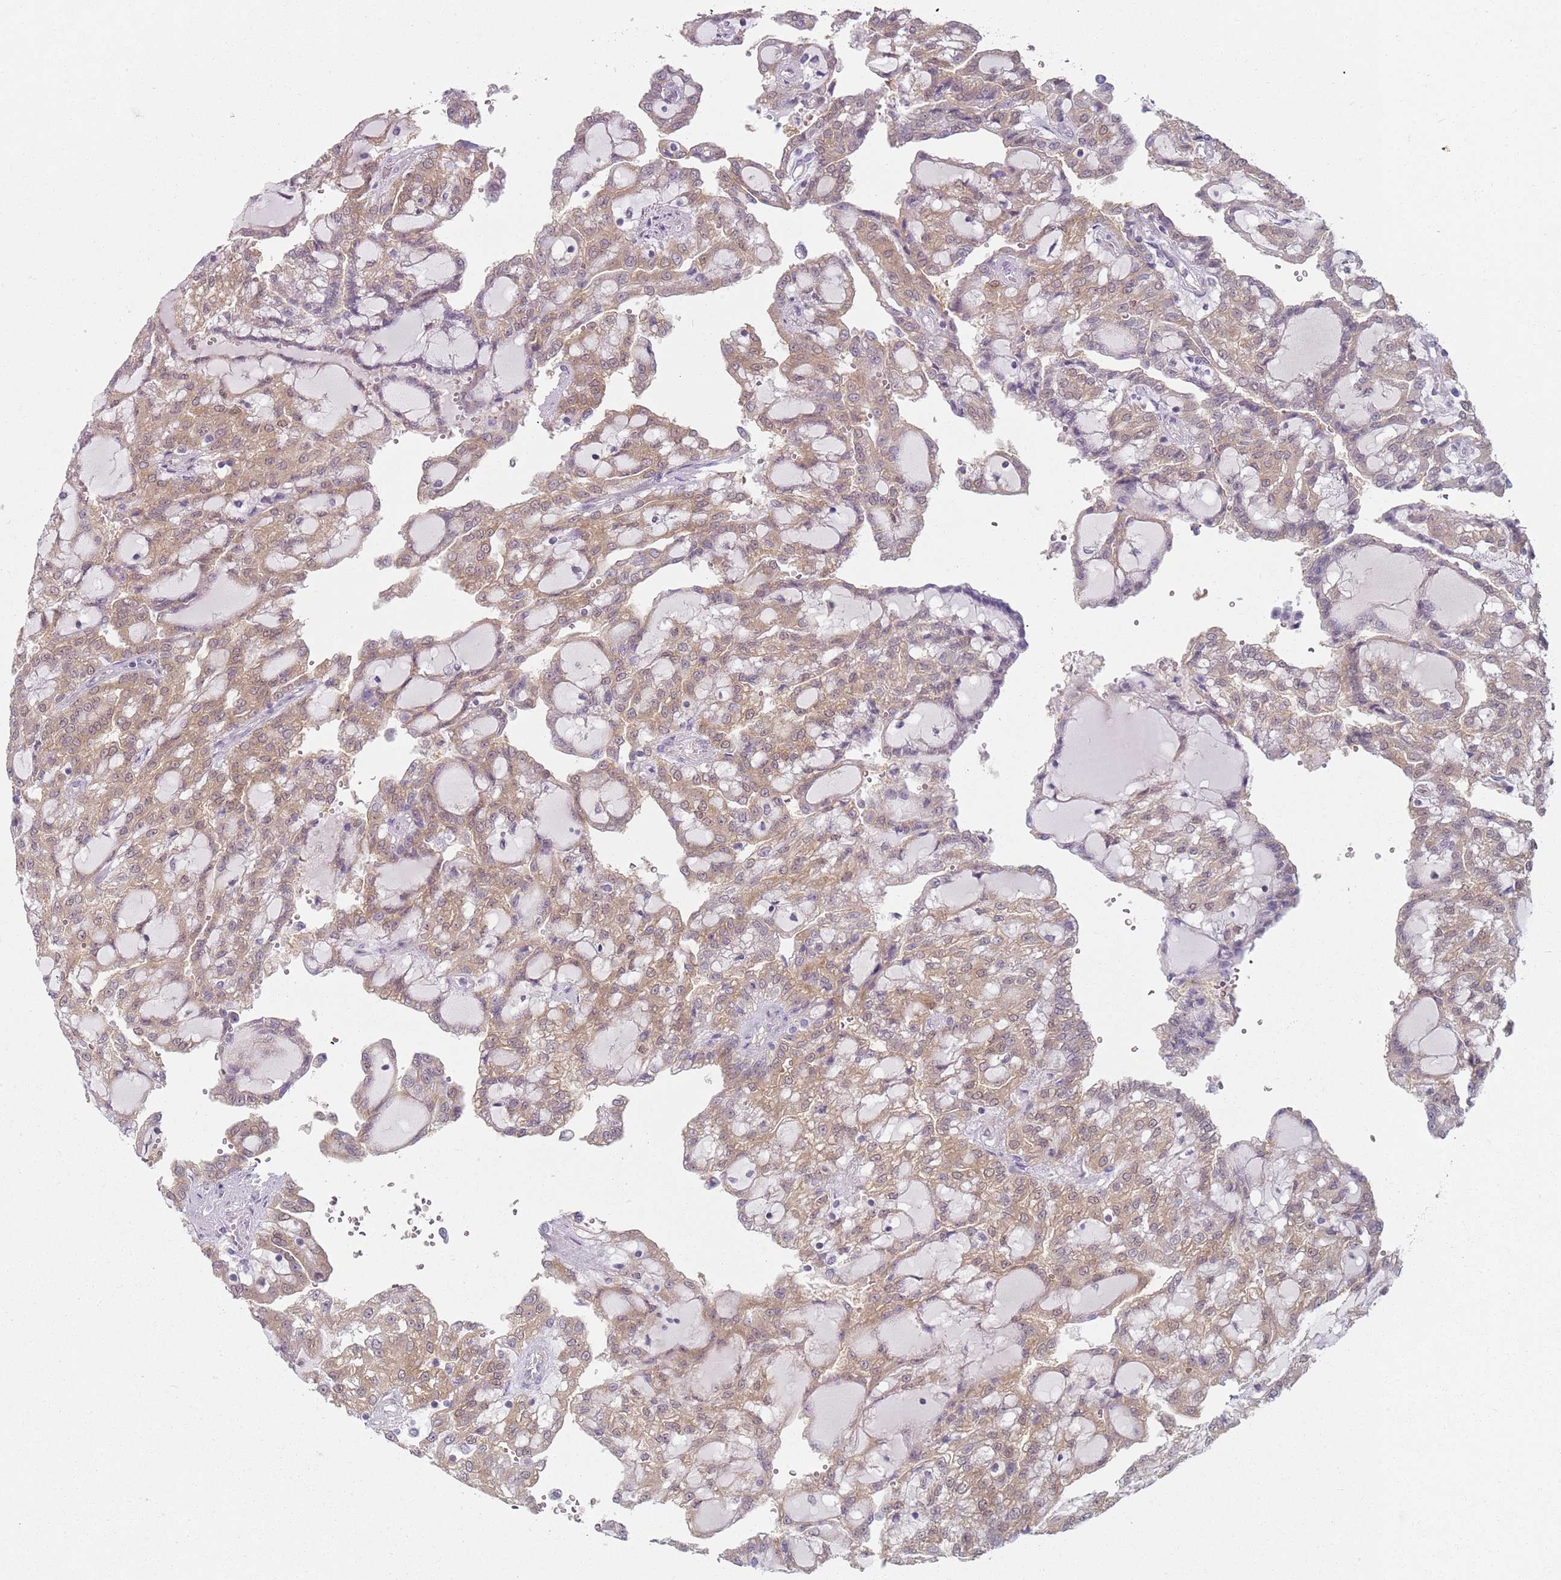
{"staining": {"intensity": "moderate", "quantity": ">75%", "location": "cytoplasmic/membranous"}, "tissue": "renal cancer", "cell_type": "Tumor cells", "image_type": "cancer", "snomed": [{"axis": "morphology", "description": "Adenocarcinoma, NOS"}, {"axis": "topography", "description": "Kidney"}], "caption": "Immunohistochemistry (IHC) histopathology image of human adenocarcinoma (renal) stained for a protein (brown), which exhibits medium levels of moderate cytoplasmic/membranous expression in approximately >75% of tumor cells.", "gene": "SLC26A6", "patient": {"sex": "male", "age": 63}}